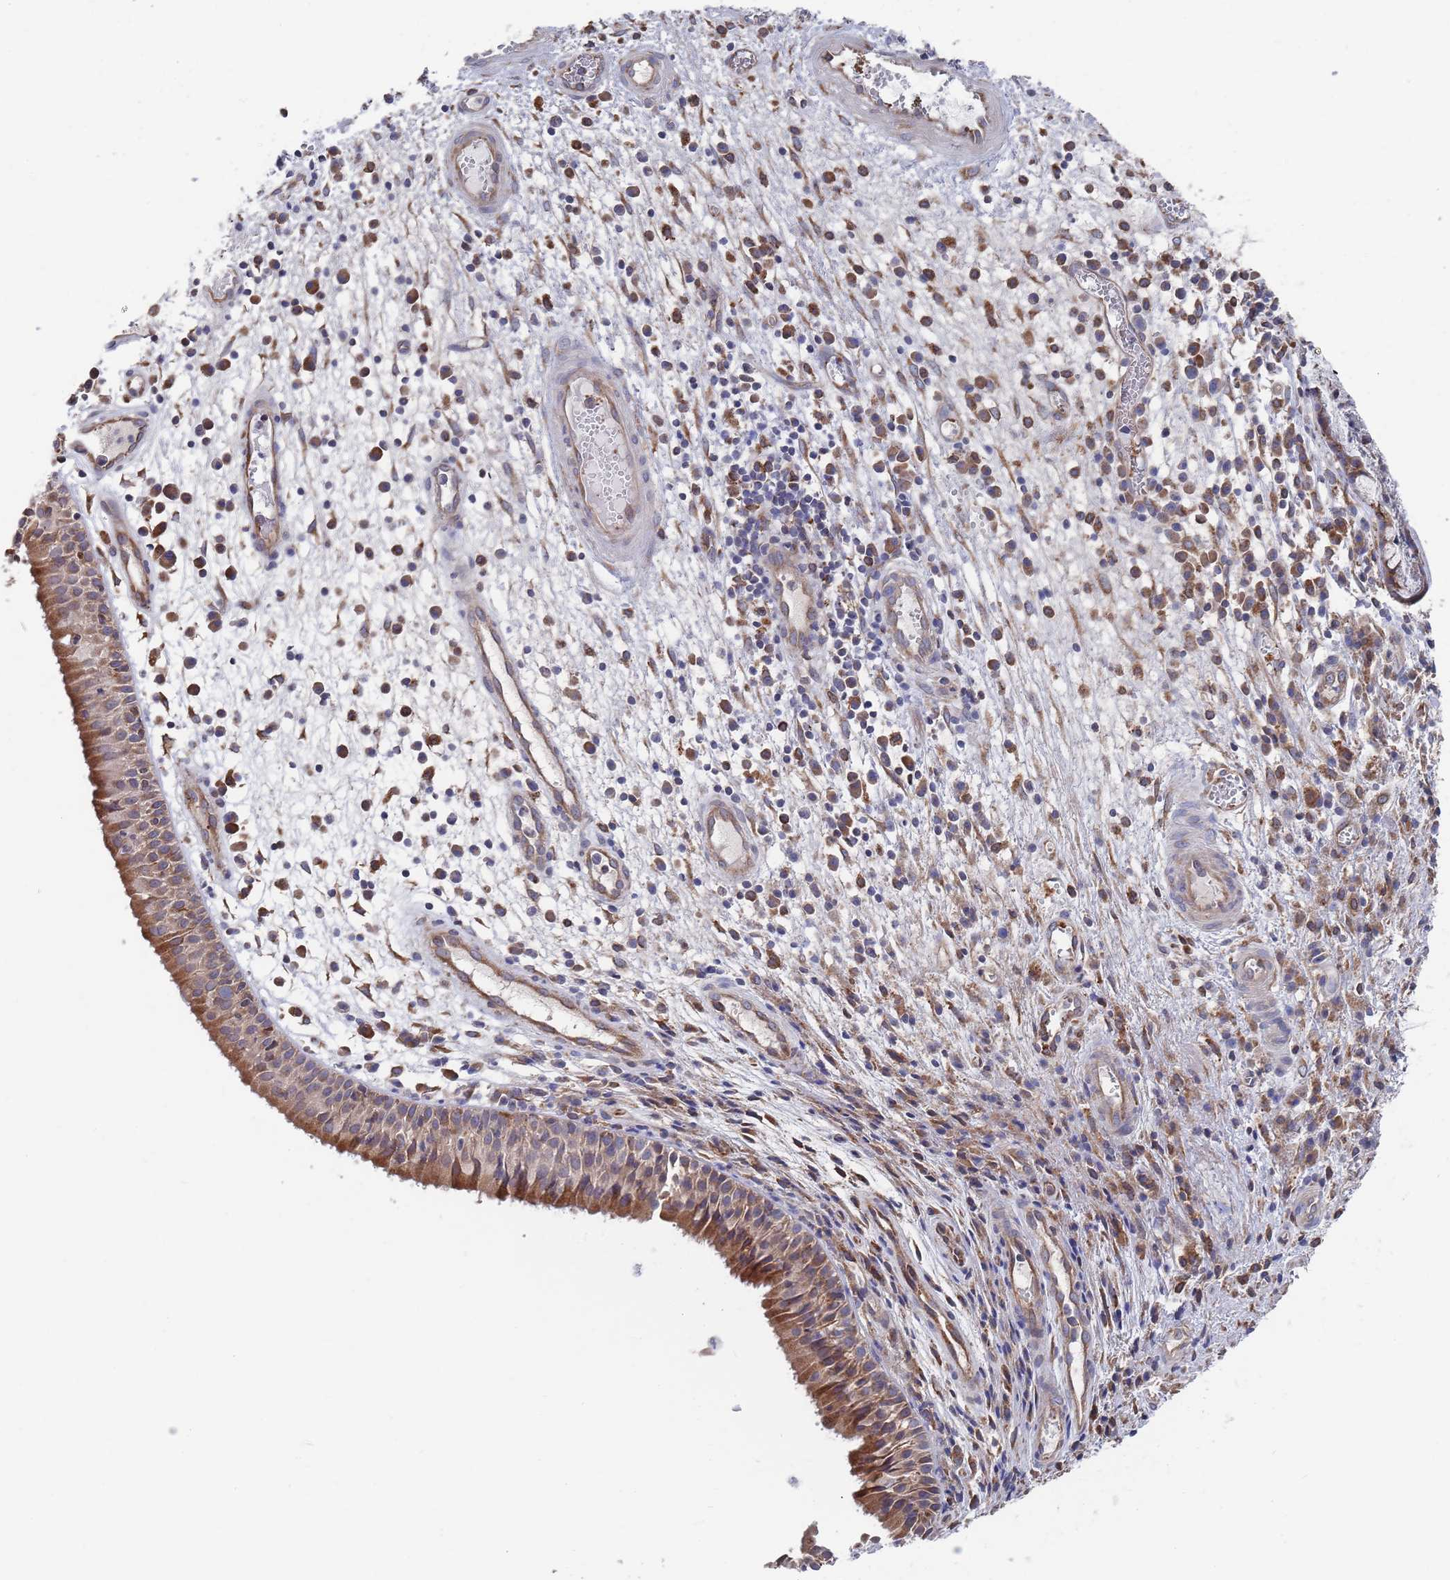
{"staining": {"intensity": "moderate", "quantity": ">75%", "location": "cytoplasmic/membranous"}, "tissue": "nasopharynx", "cell_type": "Respiratory epithelial cells", "image_type": "normal", "snomed": [{"axis": "morphology", "description": "Normal tissue, NOS"}, {"axis": "topography", "description": "Nasopharynx"}], "caption": "A brown stain shows moderate cytoplasmic/membranous positivity of a protein in respiratory epithelial cells of benign nasopharynx. The staining was performed using DAB to visualize the protein expression in brown, while the nuclei were stained in blue with hematoxylin (Magnification: 20x).", "gene": "GID8", "patient": {"sex": "female", "age": 63}}